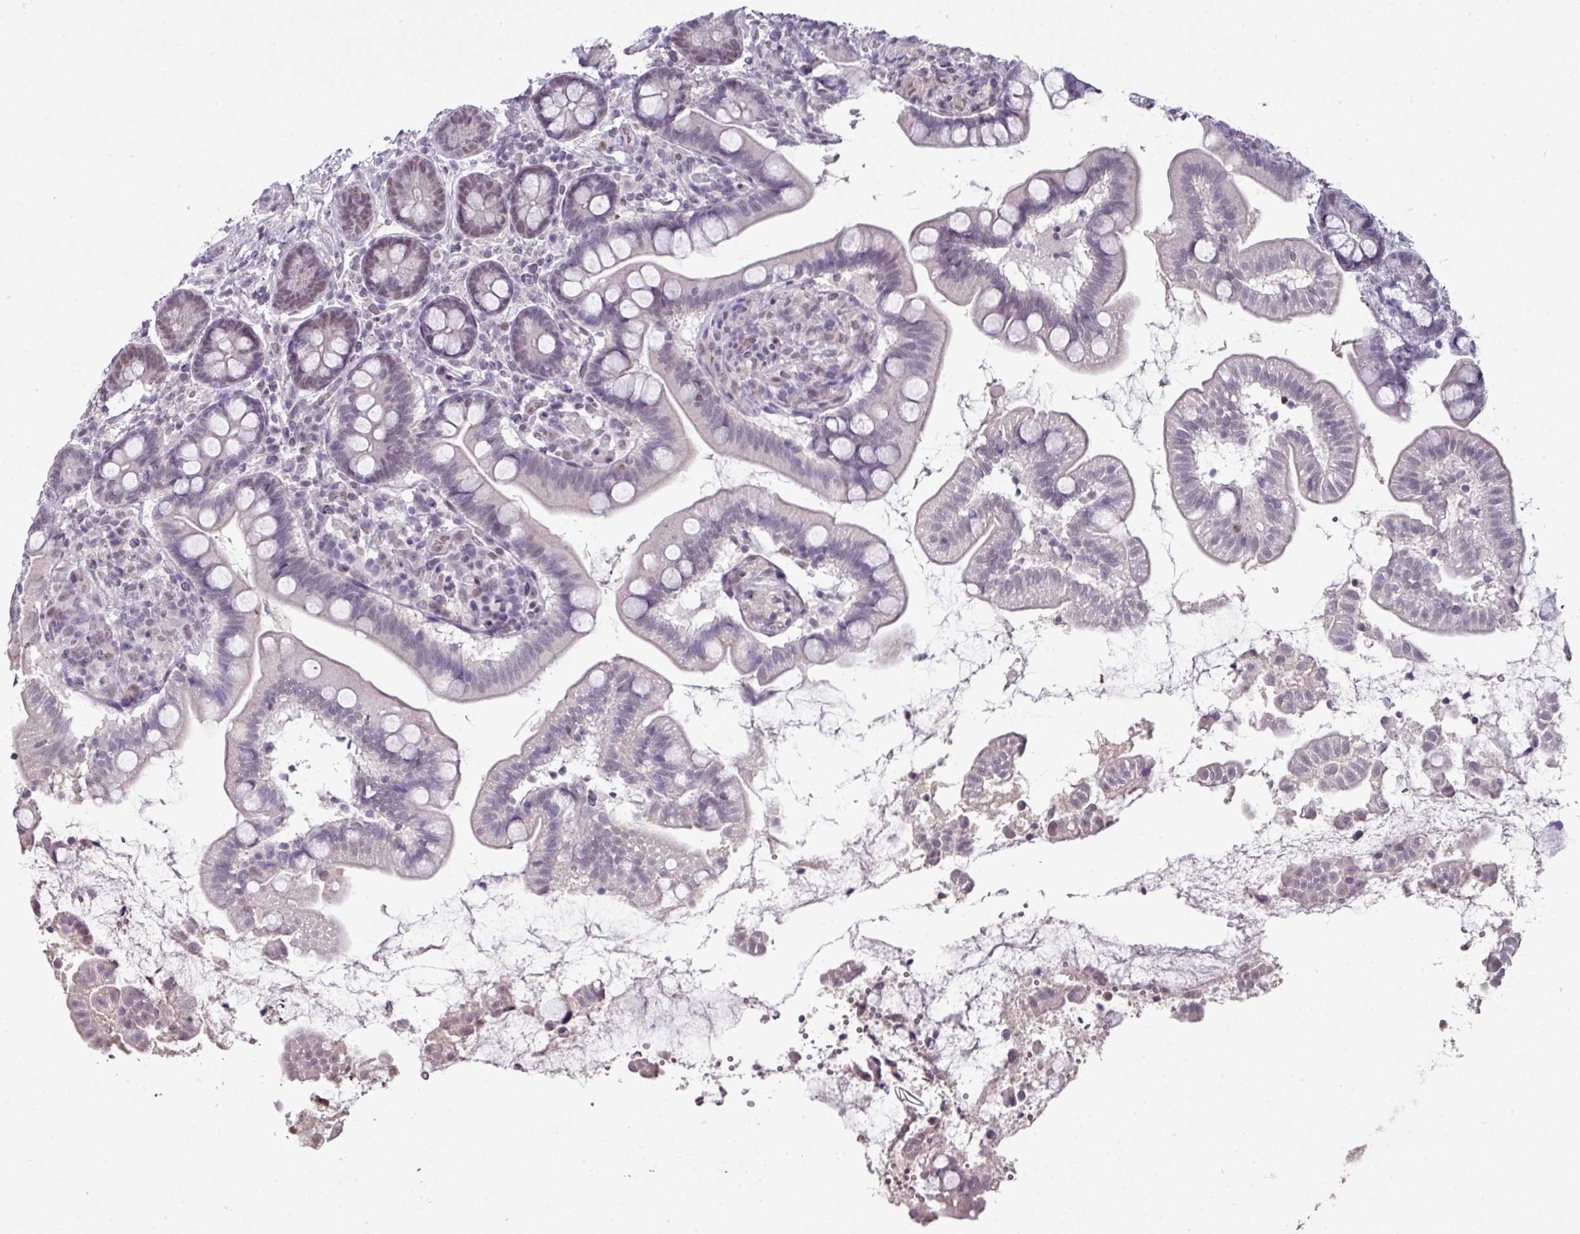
{"staining": {"intensity": "moderate", "quantity": "25%-75%", "location": "nuclear"}, "tissue": "small intestine", "cell_type": "Glandular cells", "image_type": "normal", "snomed": [{"axis": "morphology", "description": "Normal tissue, NOS"}, {"axis": "topography", "description": "Small intestine"}], "caption": "Human small intestine stained for a protein (brown) demonstrates moderate nuclear positive staining in approximately 25%-75% of glandular cells.", "gene": "ELK1", "patient": {"sex": "female", "age": 64}}